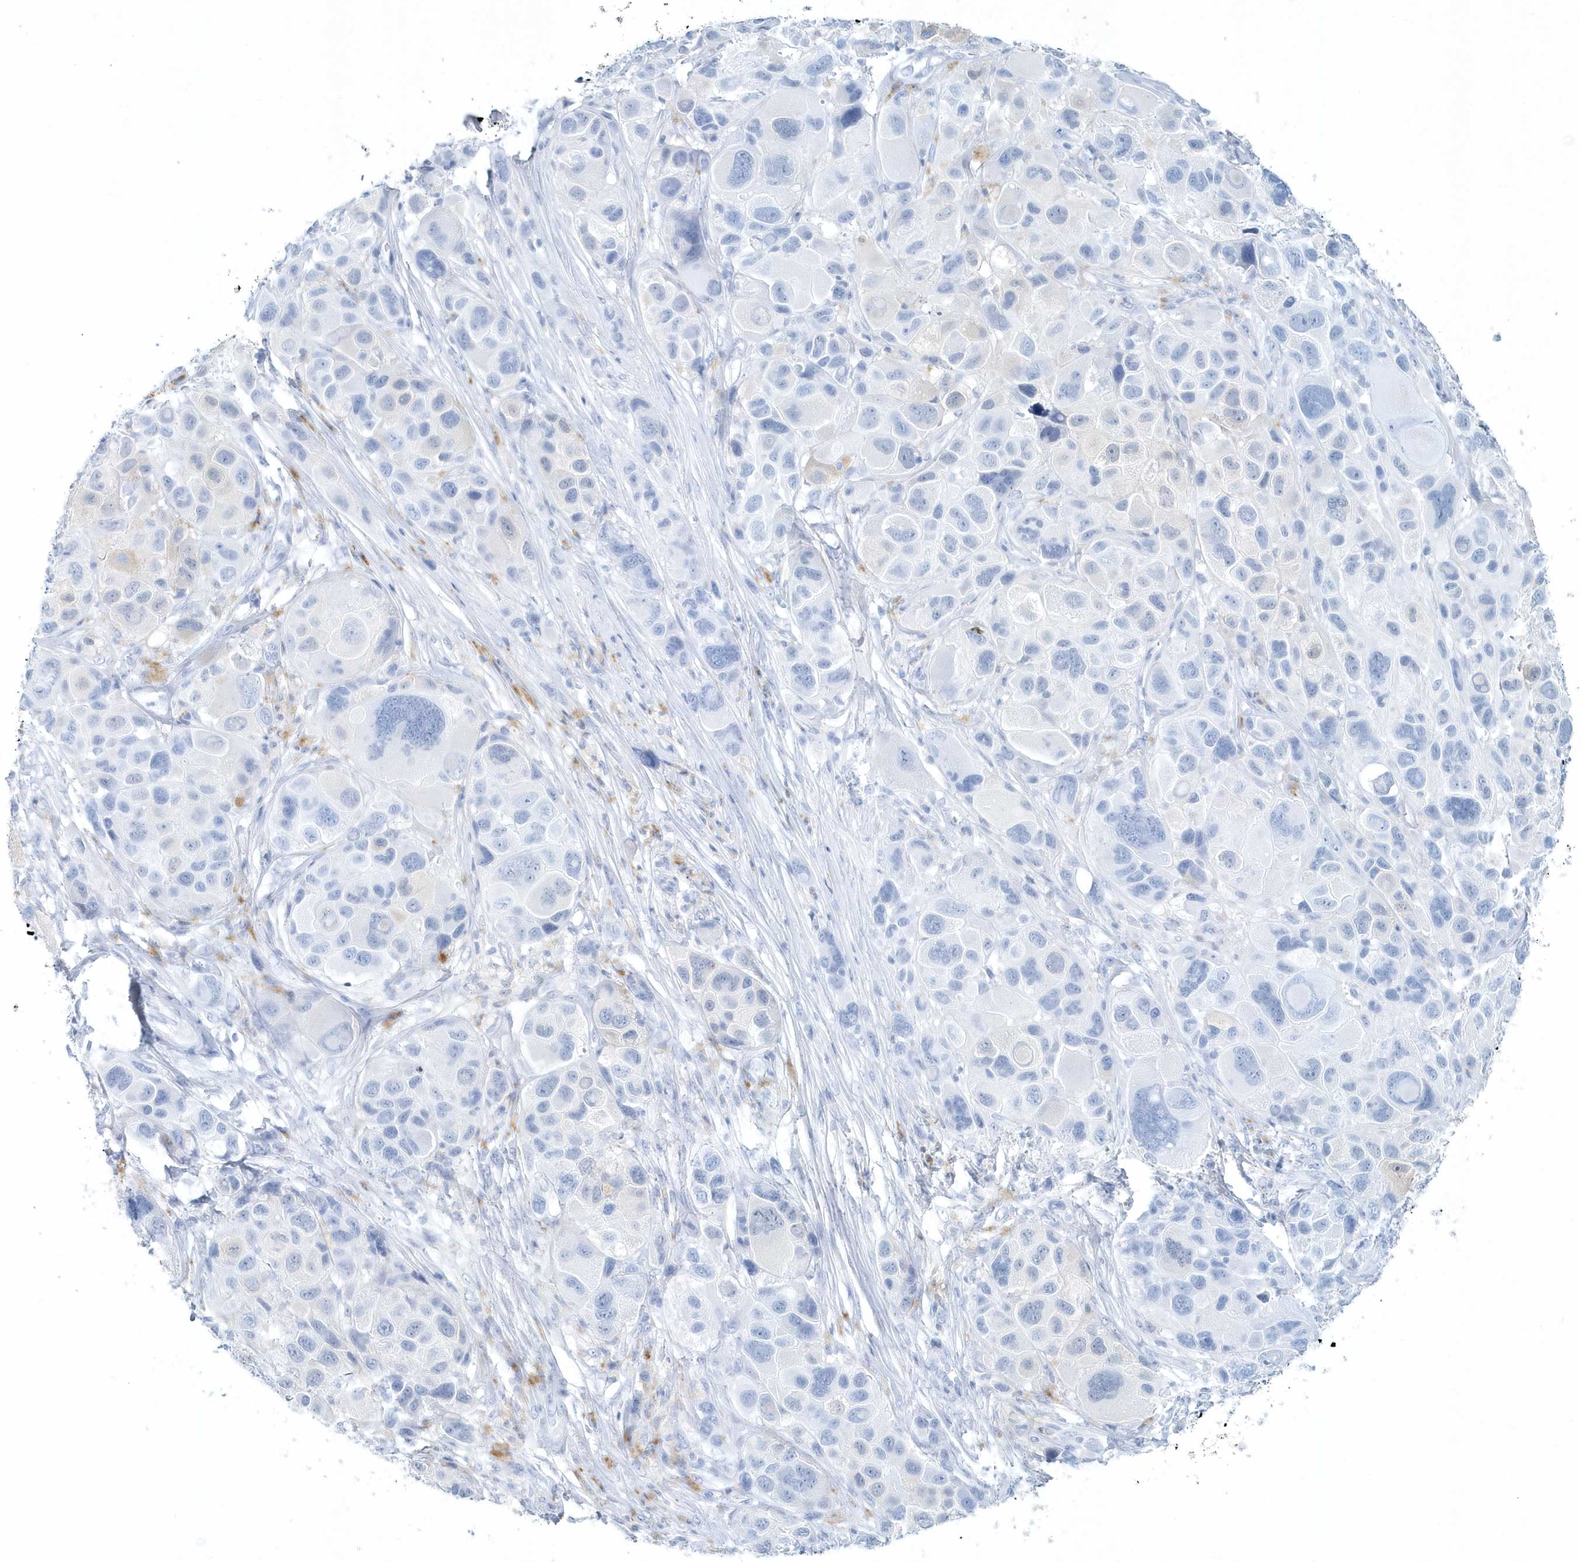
{"staining": {"intensity": "negative", "quantity": "none", "location": "none"}, "tissue": "melanoma", "cell_type": "Tumor cells", "image_type": "cancer", "snomed": [{"axis": "morphology", "description": "Malignant melanoma, NOS"}, {"axis": "topography", "description": "Skin of trunk"}], "caption": "An immunohistochemistry (IHC) micrograph of melanoma is shown. There is no staining in tumor cells of melanoma. (DAB immunohistochemistry, high magnification).", "gene": "PTPRO", "patient": {"sex": "male", "age": 71}}